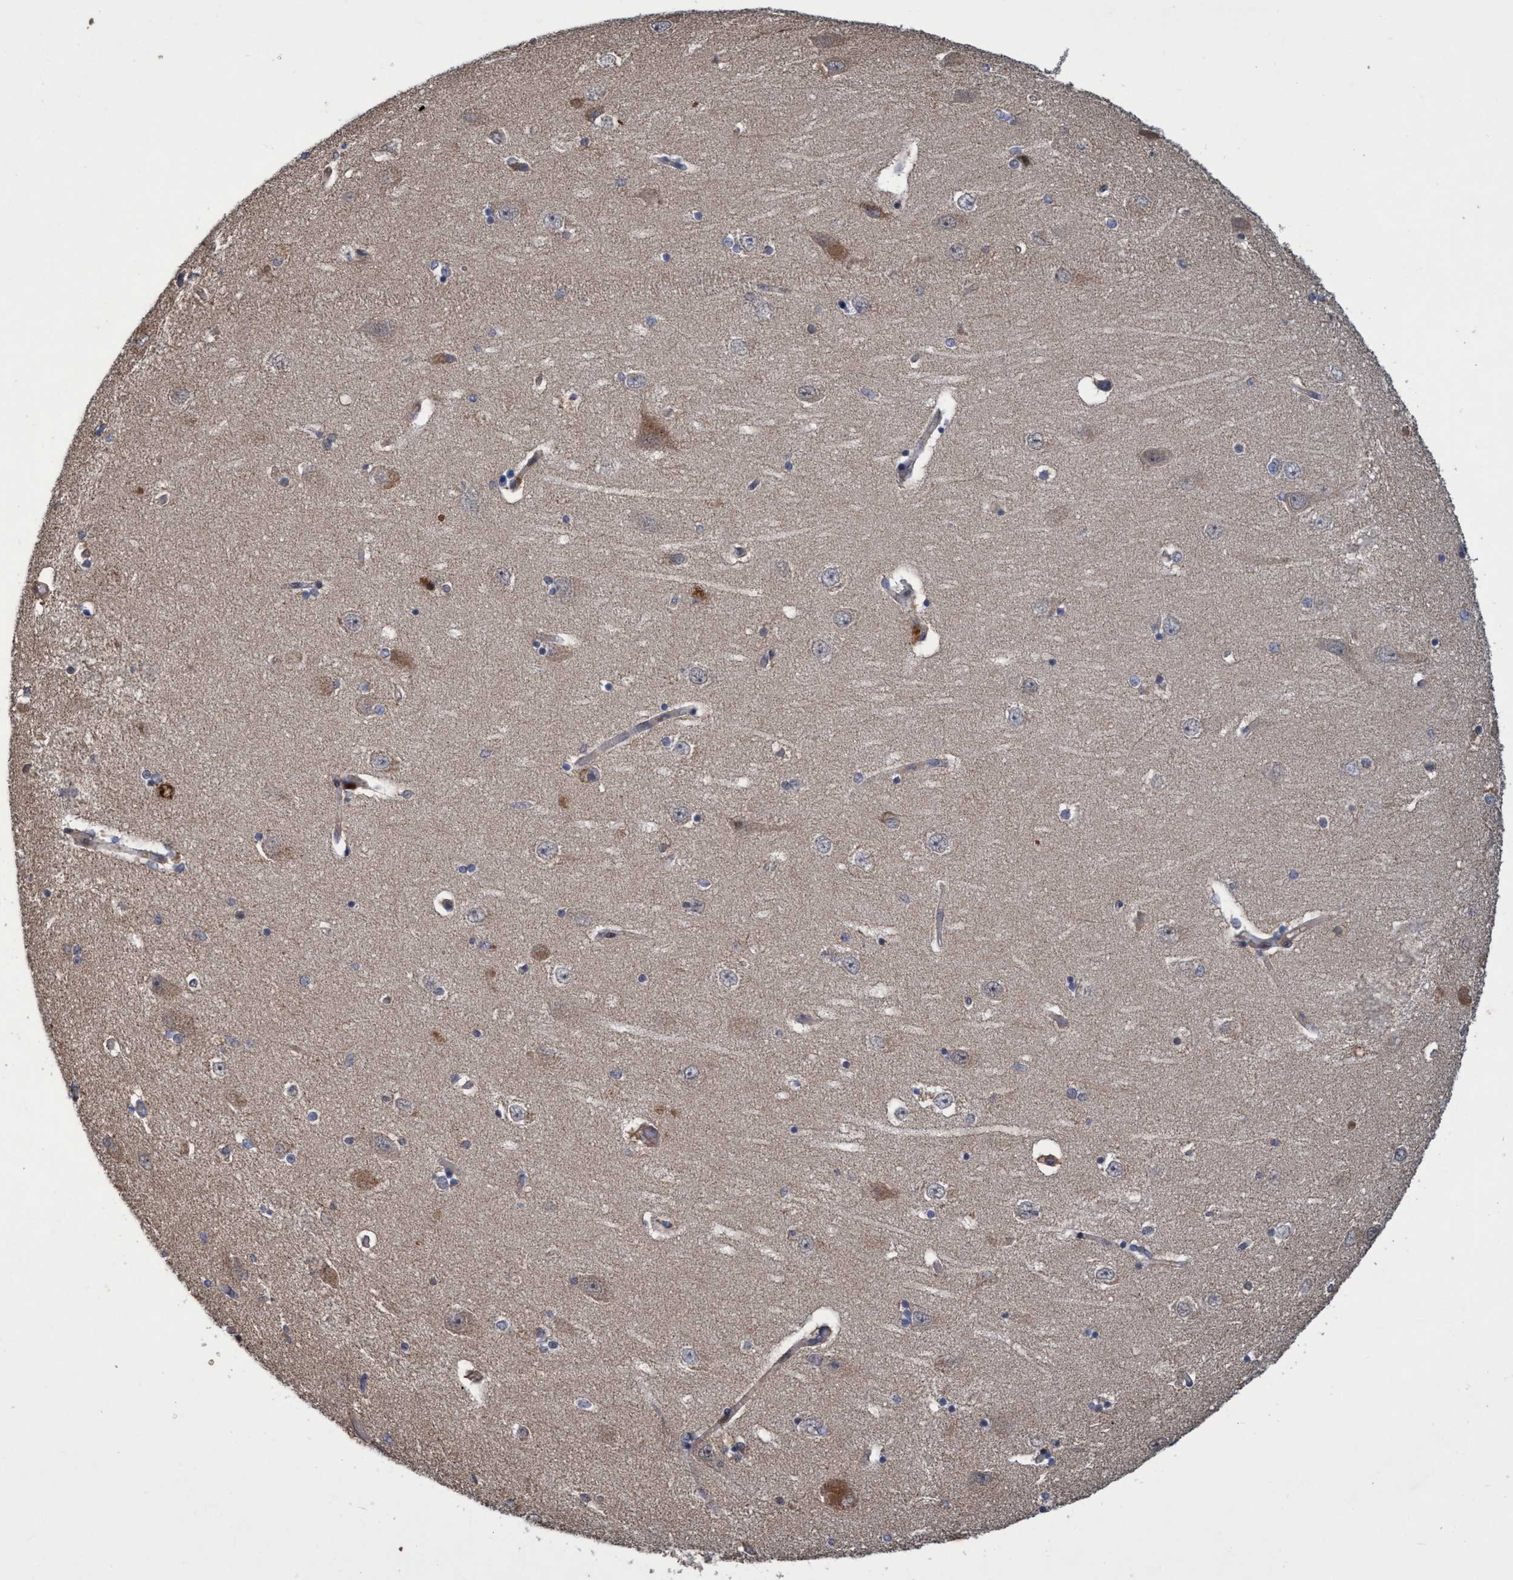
{"staining": {"intensity": "weak", "quantity": "<25%", "location": "cytoplasmic/membranous"}, "tissue": "hippocampus", "cell_type": "Glial cells", "image_type": "normal", "snomed": [{"axis": "morphology", "description": "Normal tissue, NOS"}, {"axis": "topography", "description": "Hippocampus"}], "caption": "DAB (3,3'-diaminobenzidine) immunohistochemical staining of benign human hippocampus shows no significant expression in glial cells. Nuclei are stained in blue.", "gene": "ZNF677", "patient": {"sex": "female", "age": 54}}